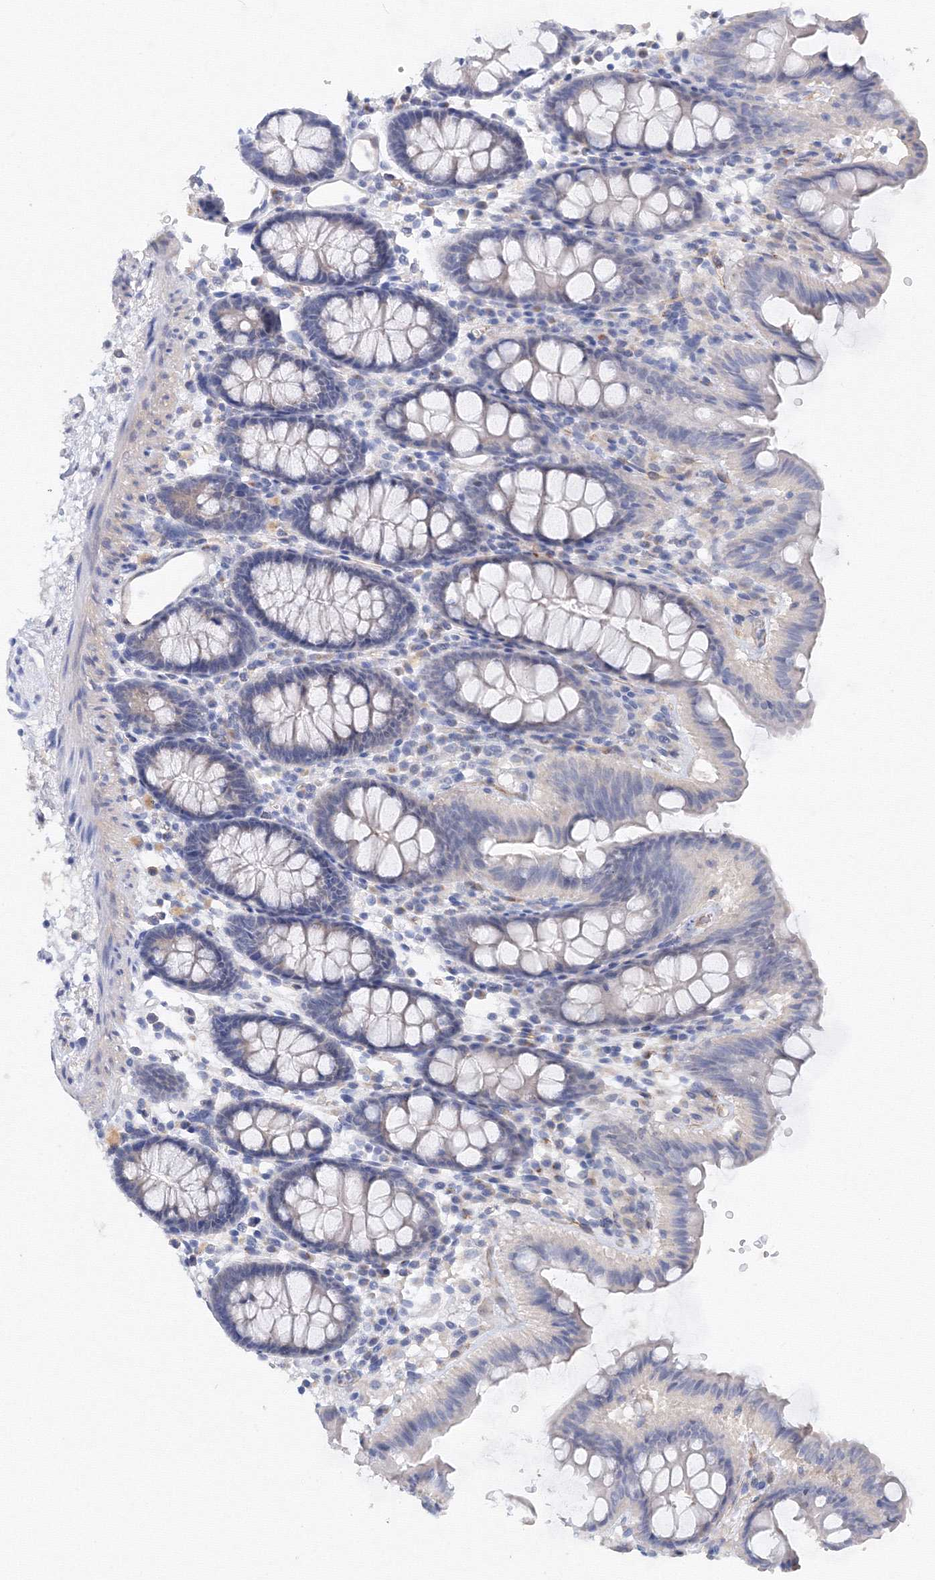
{"staining": {"intensity": "negative", "quantity": "none", "location": "none"}, "tissue": "colon", "cell_type": "Endothelial cells", "image_type": "normal", "snomed": [{"axis": "morphology", "description": "Normal tissue, NOS"}, {"axis": "topography", "description": "Colon"}], "caption": "DAB immunohistochemical staining of benign human colon displays no significant positivity in endothelial cells. Brightfield microscopy of immunohistochemistry (IHC) stained with DAB (3,3'-diaminobenzidine) (brown) and hematoxylin (blue), captured at high magnification.", "gene": "TAMM41", "patient": {"sex": "male", "age": 75}}